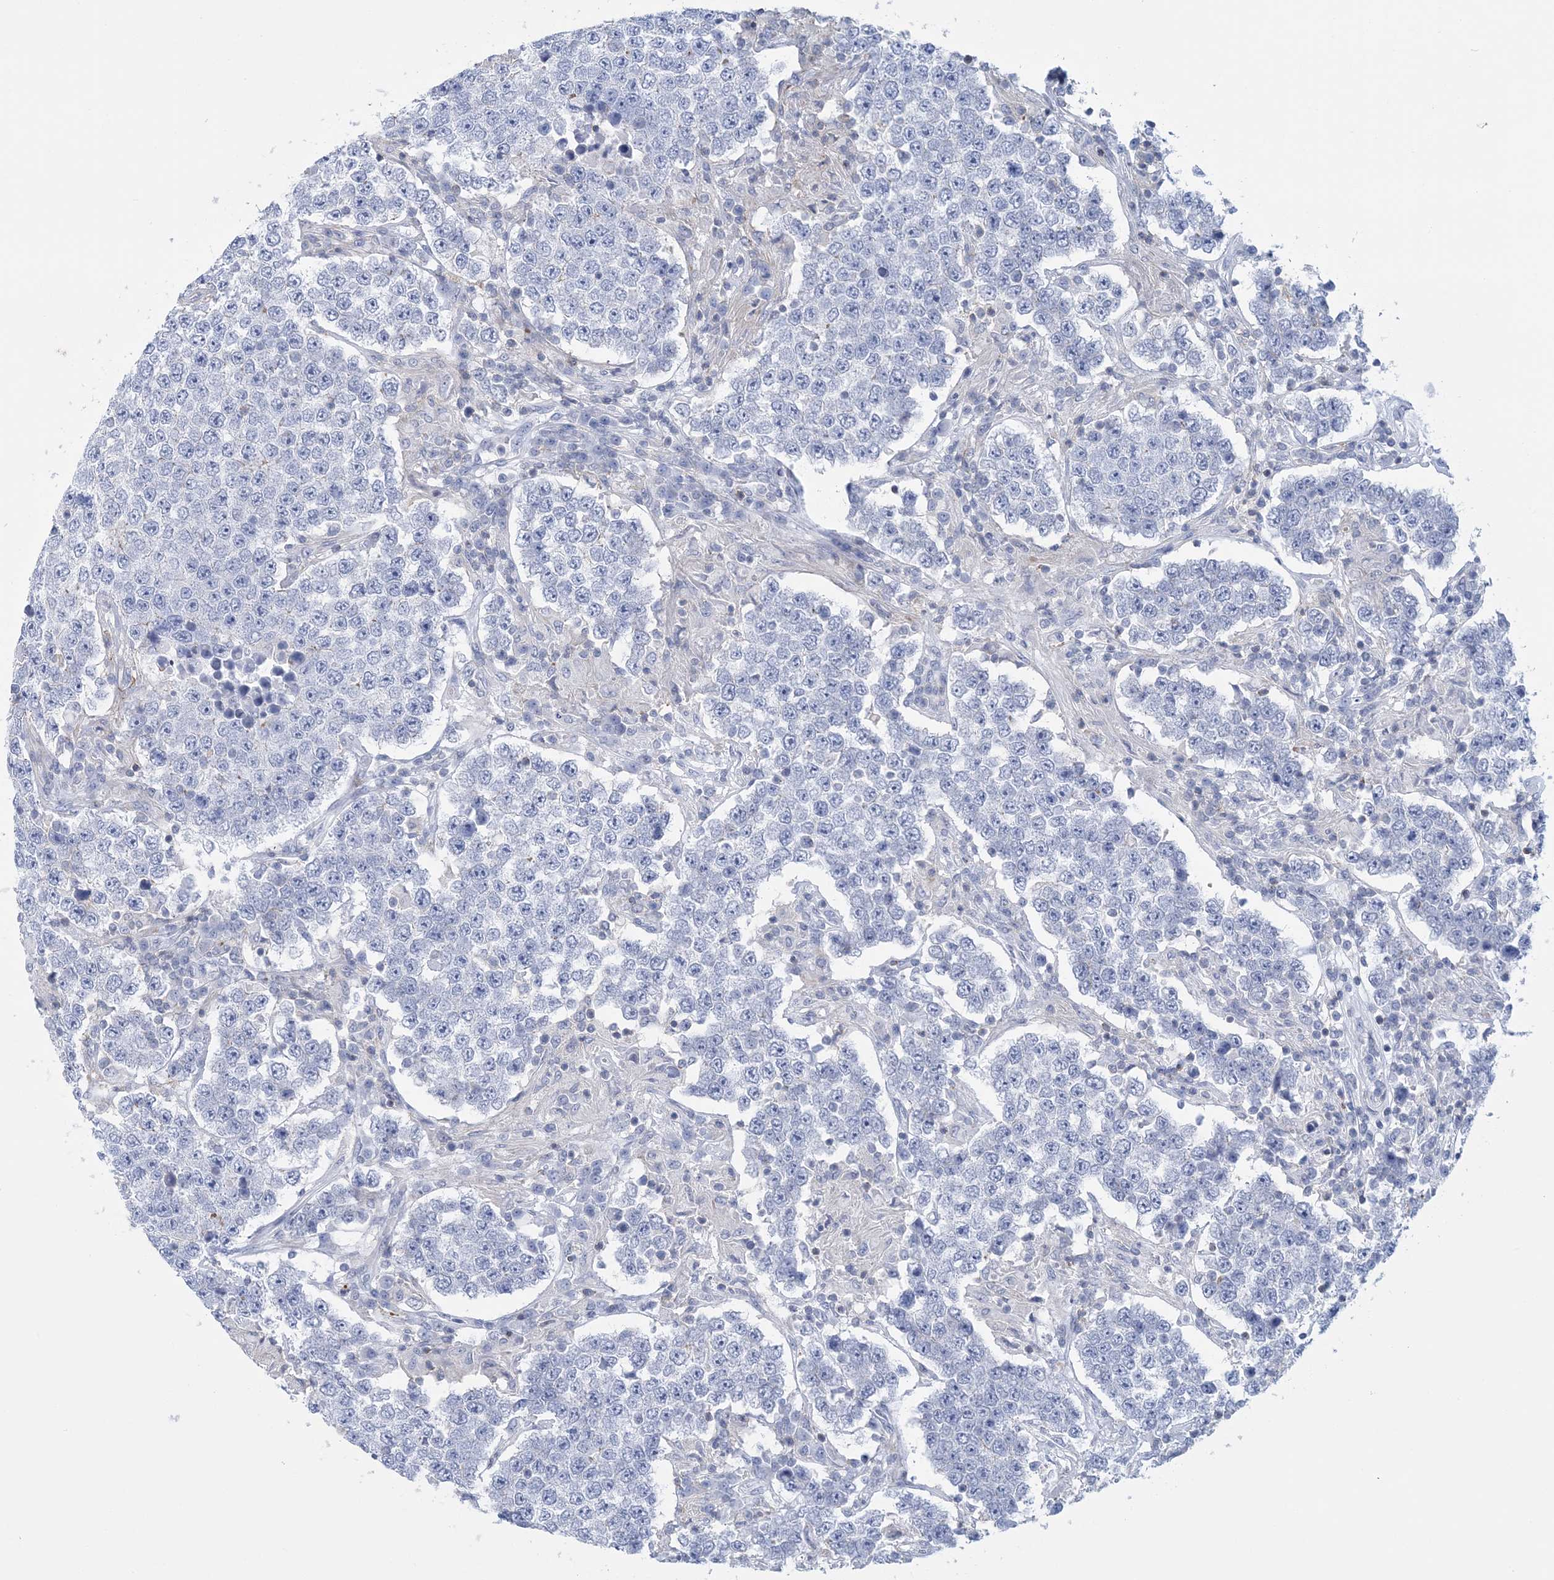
{"staining": {"intensity": "negative", "quantity": "none", "location": "none"}, "tissue": "testis cancer", "cell_type": "Tumor cells", "image_type": "cancer", "snomed": [{"axis": "morphology", "description": "Normal tissue, NOS"}, {"axis": "morphology", "description": "Urothelial carcinoma, High grade"}, {"axis": "morphology", "description": "Seminoma, NOS"}, {"axis": "morphology", "description": "Carcinoma, Embryonal, NOS"}, {"axis": "topography", "description": "Urinary bladder"}, {"axis": "topography", "description": "Testis"}], "caption": "Image shows no significant protein expression in tumor cells of testis cancer.", "gene": "C11orf21", "patient": {"sex": "male", "age": 41}}